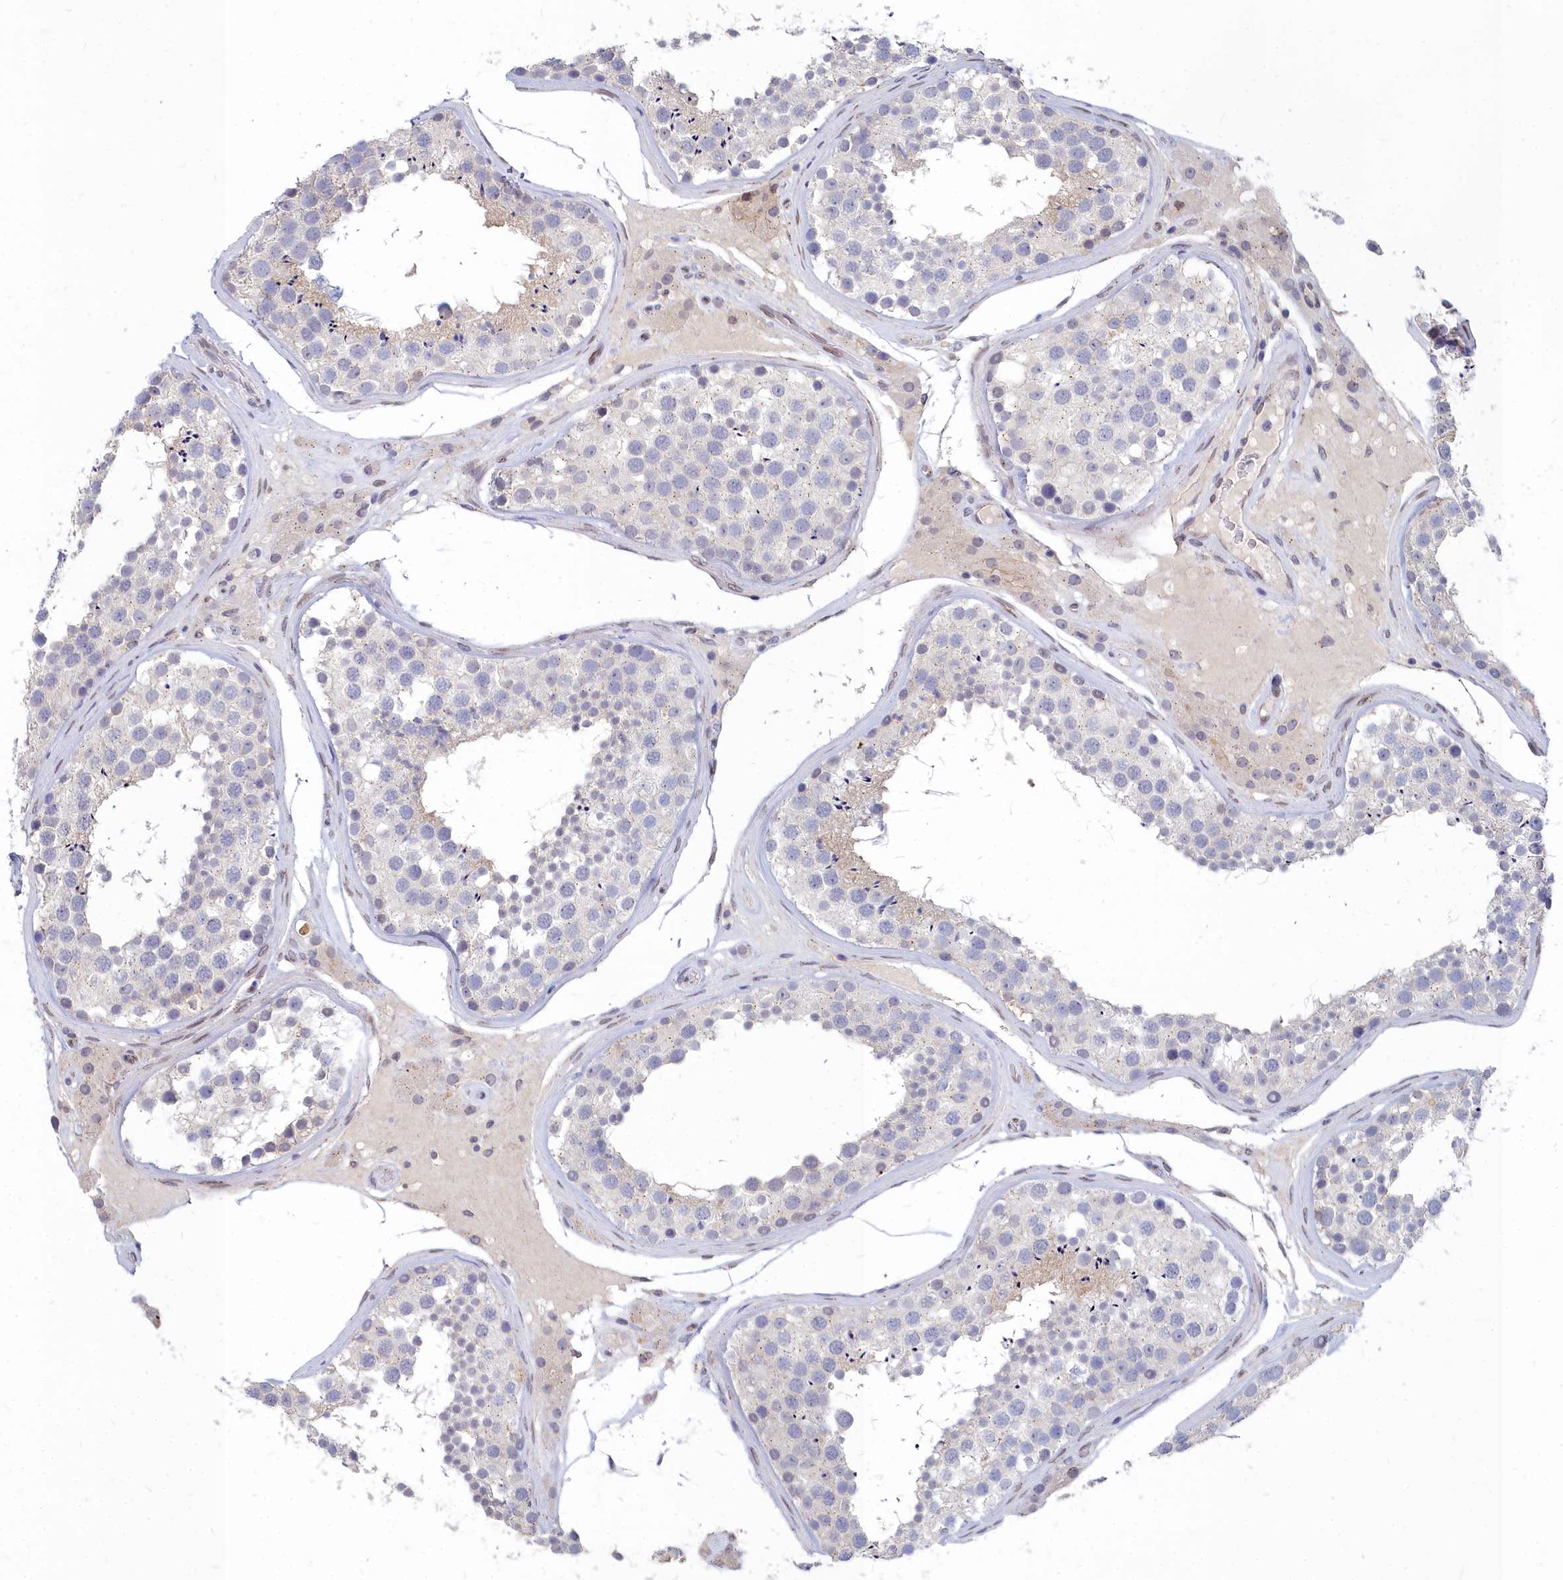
{"staining": {"intensity": "weak", "quantity": "<25%", "location": "cytoplasmic/membranous"}, "tissue": "testis", "cell_type": "Cells in seminiferous ducts", "image_type": "normal", "snomed": [{"axis": "morphology", "description": "Normal tissue, NOS"}, {"axis": "topography", "description": "Testis"}], "caption": "Immunohistochemistry micrograph of unremarkable testis: testis stained with DAB (3,3'-diaminobenzidine) shows no significant protein staining in cells in seminiferous ducts.", "gene": "NOXA1", "patient": {"sex": "male", "age": 46}}